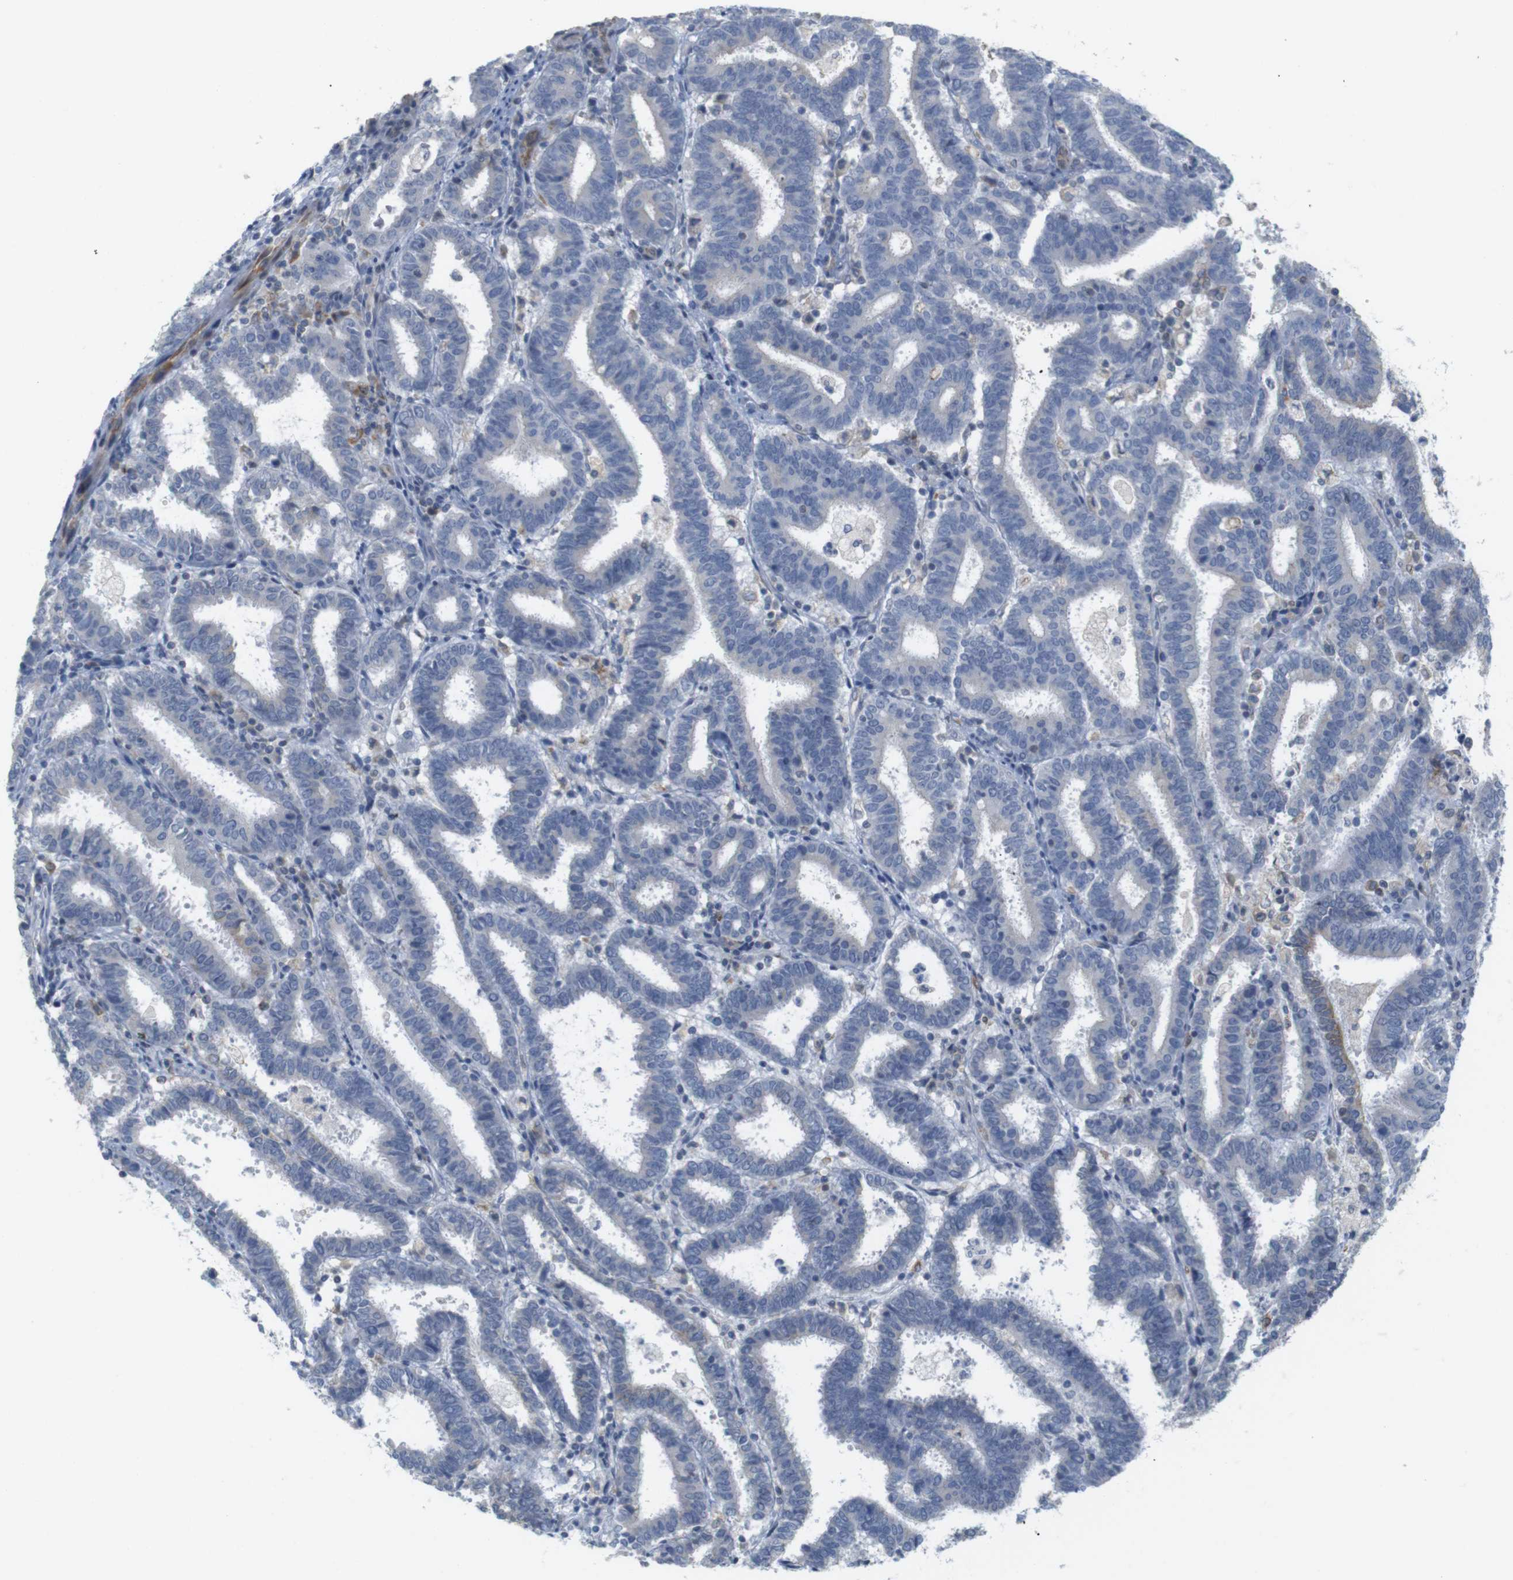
{"staining": {"intensity": "negative", "quantity": "none", "location": "none"}, "tissue": "endometrial cancer", "cell_type": "Tumor cells", "image_type": "cancer", "snomed": [{"axis": "morphology", "description": "Adenocarcinoma, NOS"}, {"axis": "topography", "description": "Uterus"}], "caption": "Immunohistochemical staining of human endometrial cancer displays no significant staining in tumor cells. The staining is performed using DAB (3,3'-diaminobenzidine) brown chromogen with nuclei counter-stained in using hematoxylin.", "gene": "ITPR1", "patient": {"sex": "female", "age": 83}}